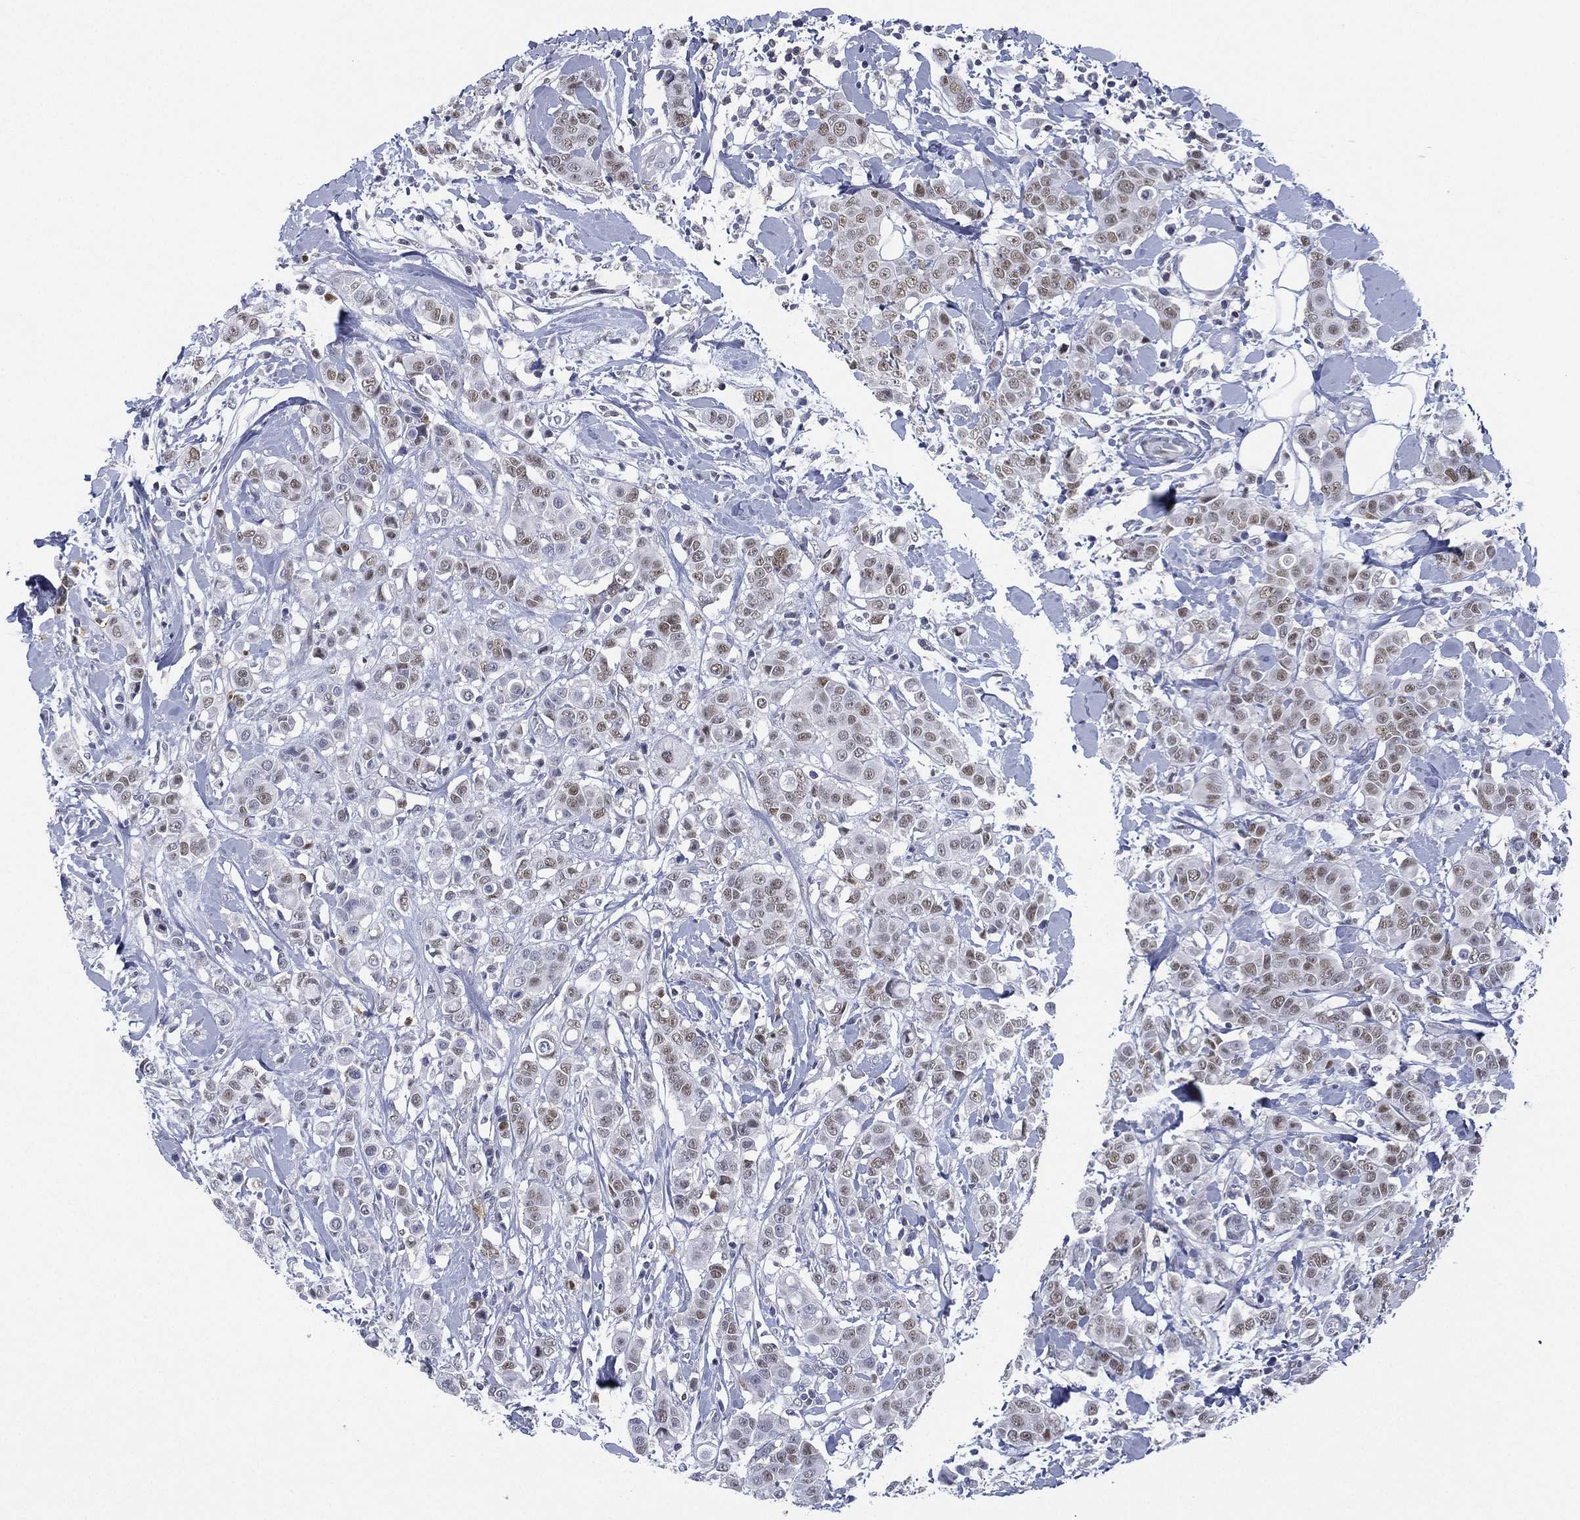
{"staining": {"intensity": "weak", "quantity": "<25%", "location": "nuclear"}, "tissue": "breast cancer", "cell_type": "Tumor cells", "image_type": "cancer", "snomed": [{"axis": "morphology", "description": "Duct carcinoma"}, {"axis": "topography", "description": "Breast"}], "caption": "Immunohistochemistry (IHC) photomicrograph of human breast infiltrating ductal carcinoma stained for a protein (brown), which exhibits no staining in tumor cells. Brightfield microscopy of immunohistochemistry (IHC) stained with DAB (3,3'-diaminobenzidine) (brown) and hematoxylin (blue), captured at high magnification.", "gene": "ZNF711", "patient": {"sex": "female", "age": 27}}